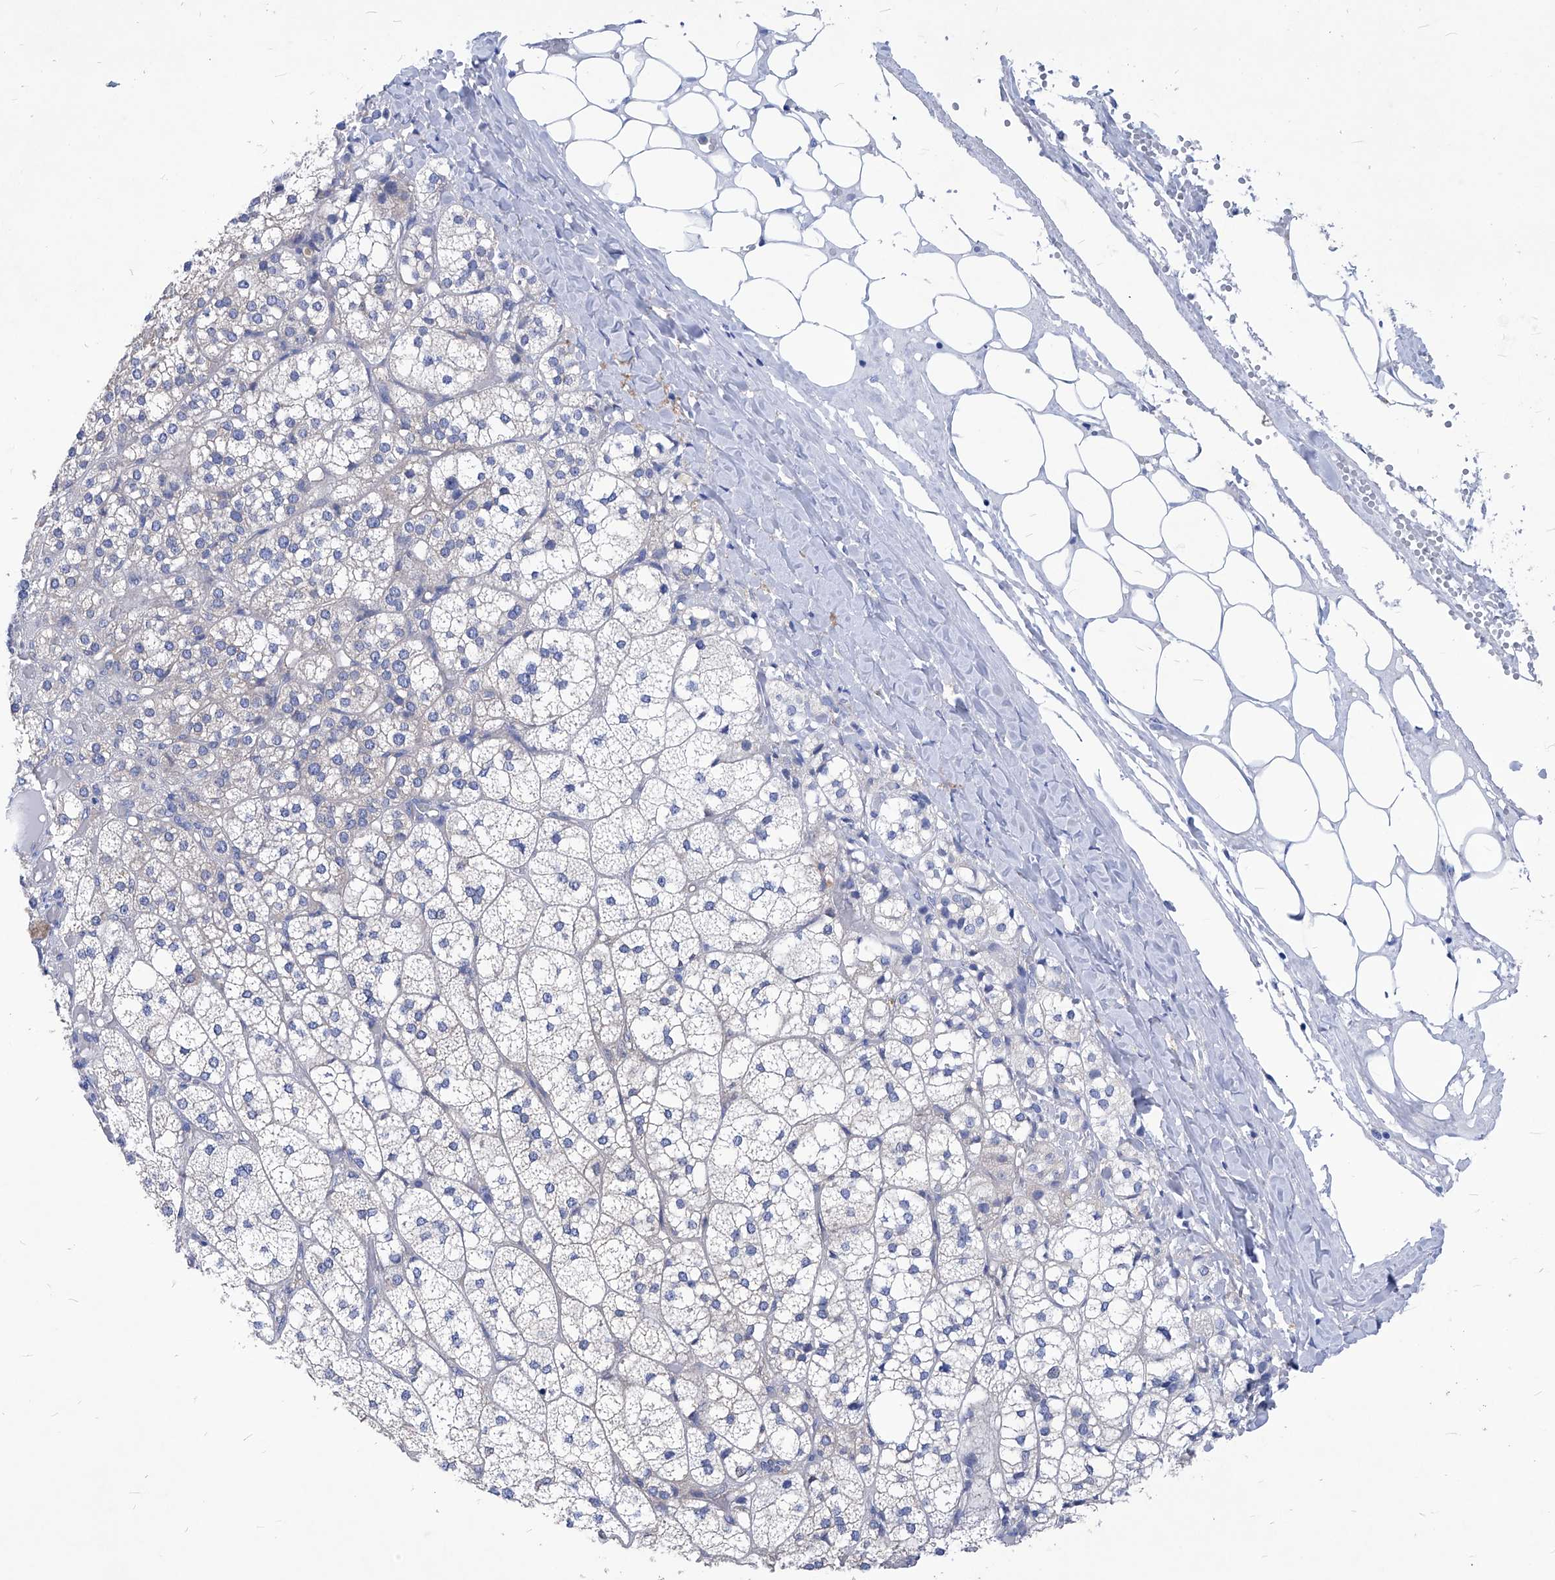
{"staining": {"intensity": "negative", "quantity": "none", "location": "none"}, "tissue": "adrenal gland", "cell_type": "Glandular cells", "image_type": "normal", "snomed": [{"axis": "morphology", "description": "Normal tissue, NOS"}, {"axis": "topography", "description": "Adrenal gland"}], "caption": "Immunohistochemistry photomicrograph of benign adrenal gland: human adrenal gland stained with DAB (3,3'-diaminobenzidine) reveals no significant protein expression in glandular cells.", "gene": "XPNPEP1", "patient": {"sex": "female", "age": 61}}